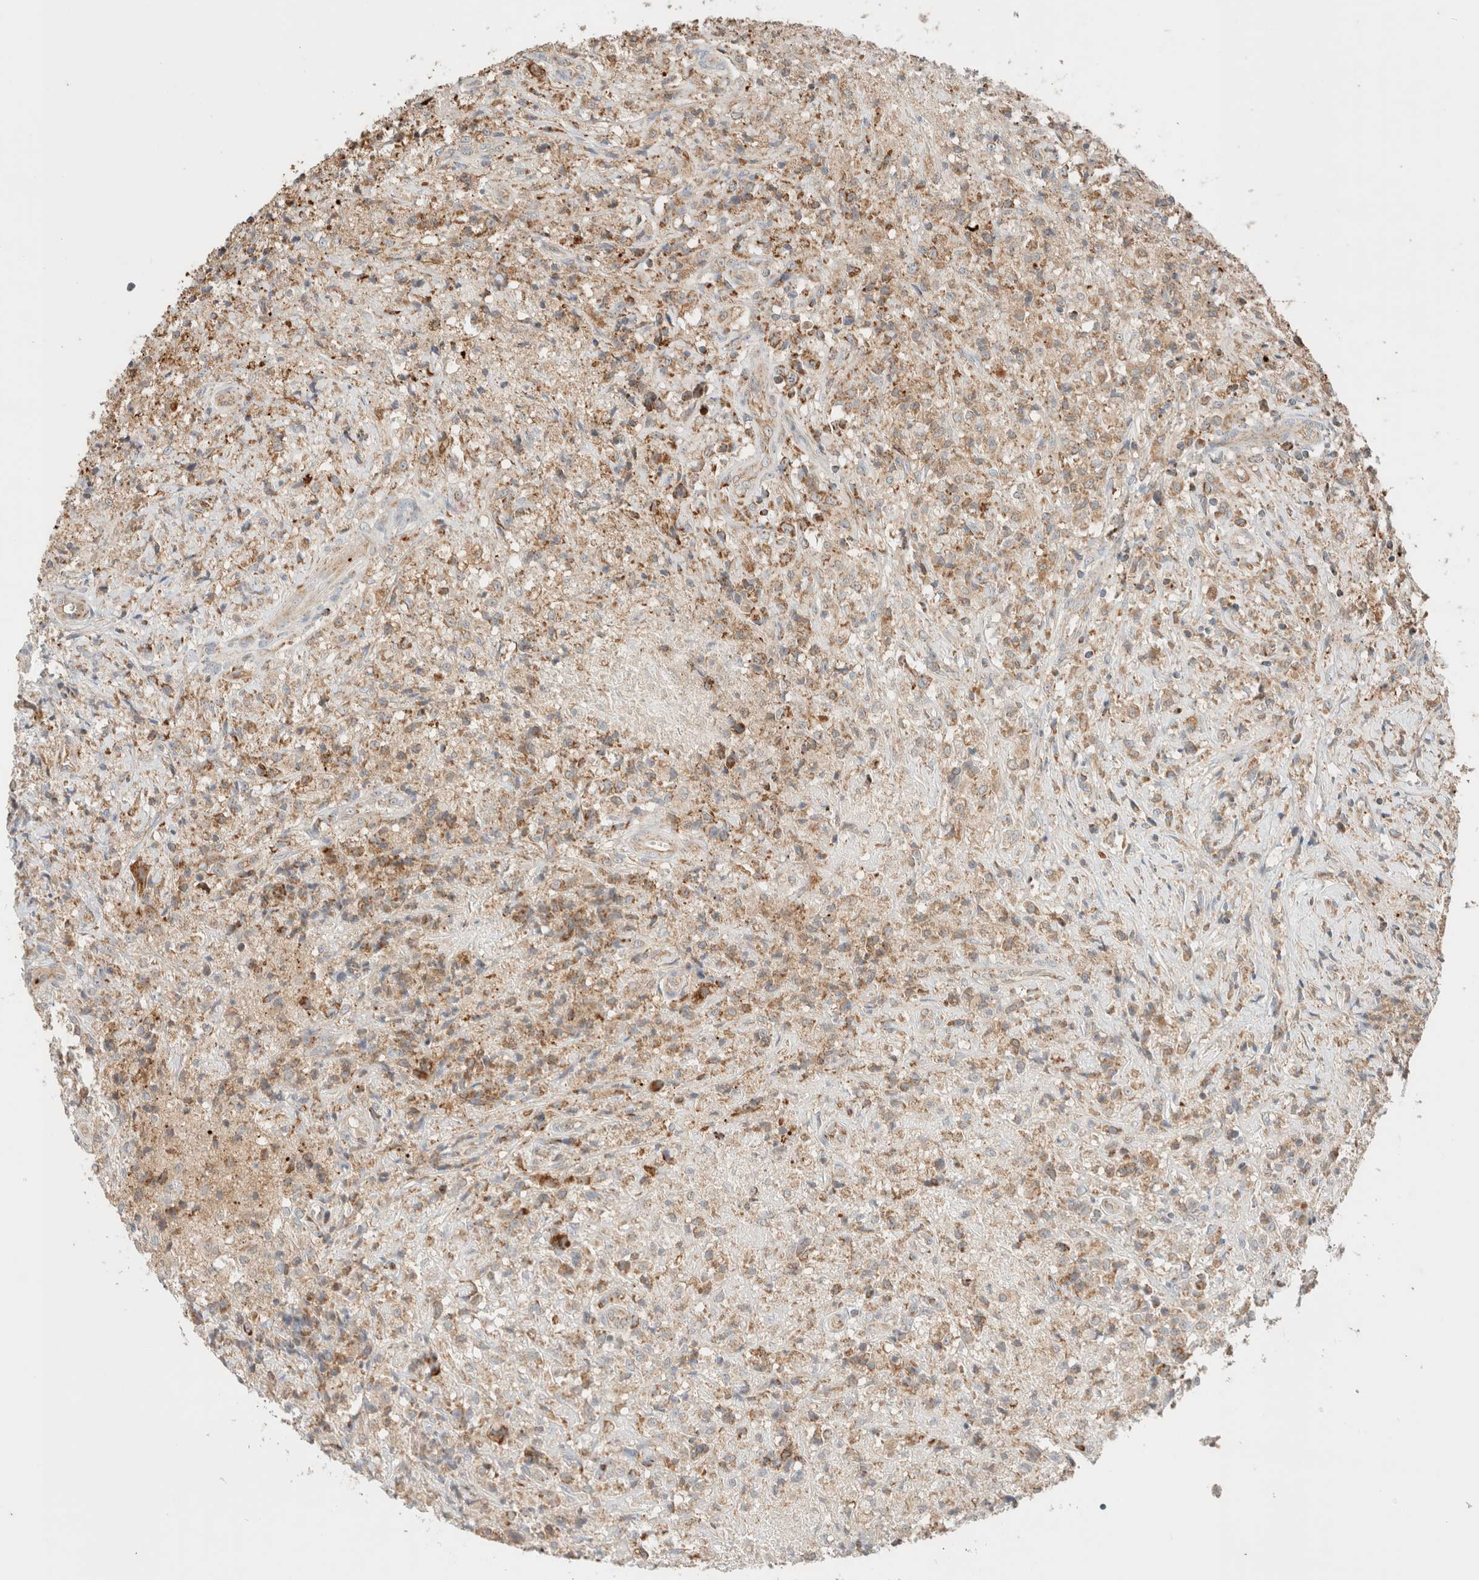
{"staining": {"intensity": "moderate", "quantity": ">75%", "location": "cytoplasmic/membranous"}, "tissue": "testis cancer", "cell_type": "Tumor cells", "image_type": "cancer", "snomed": [{"axis": "morphology", "description": "Carcinoma, Embryonal, NOS"}, {"axis": "topography", "description": "Testis"}], "caption": "A medium amount of moderate cytoplasmic/membranous expression is appreciated in about >75% of tumor cells in testis cancer tissue.", "gene": "MRM3", "patient": {"sex": "male", "age": 2}}